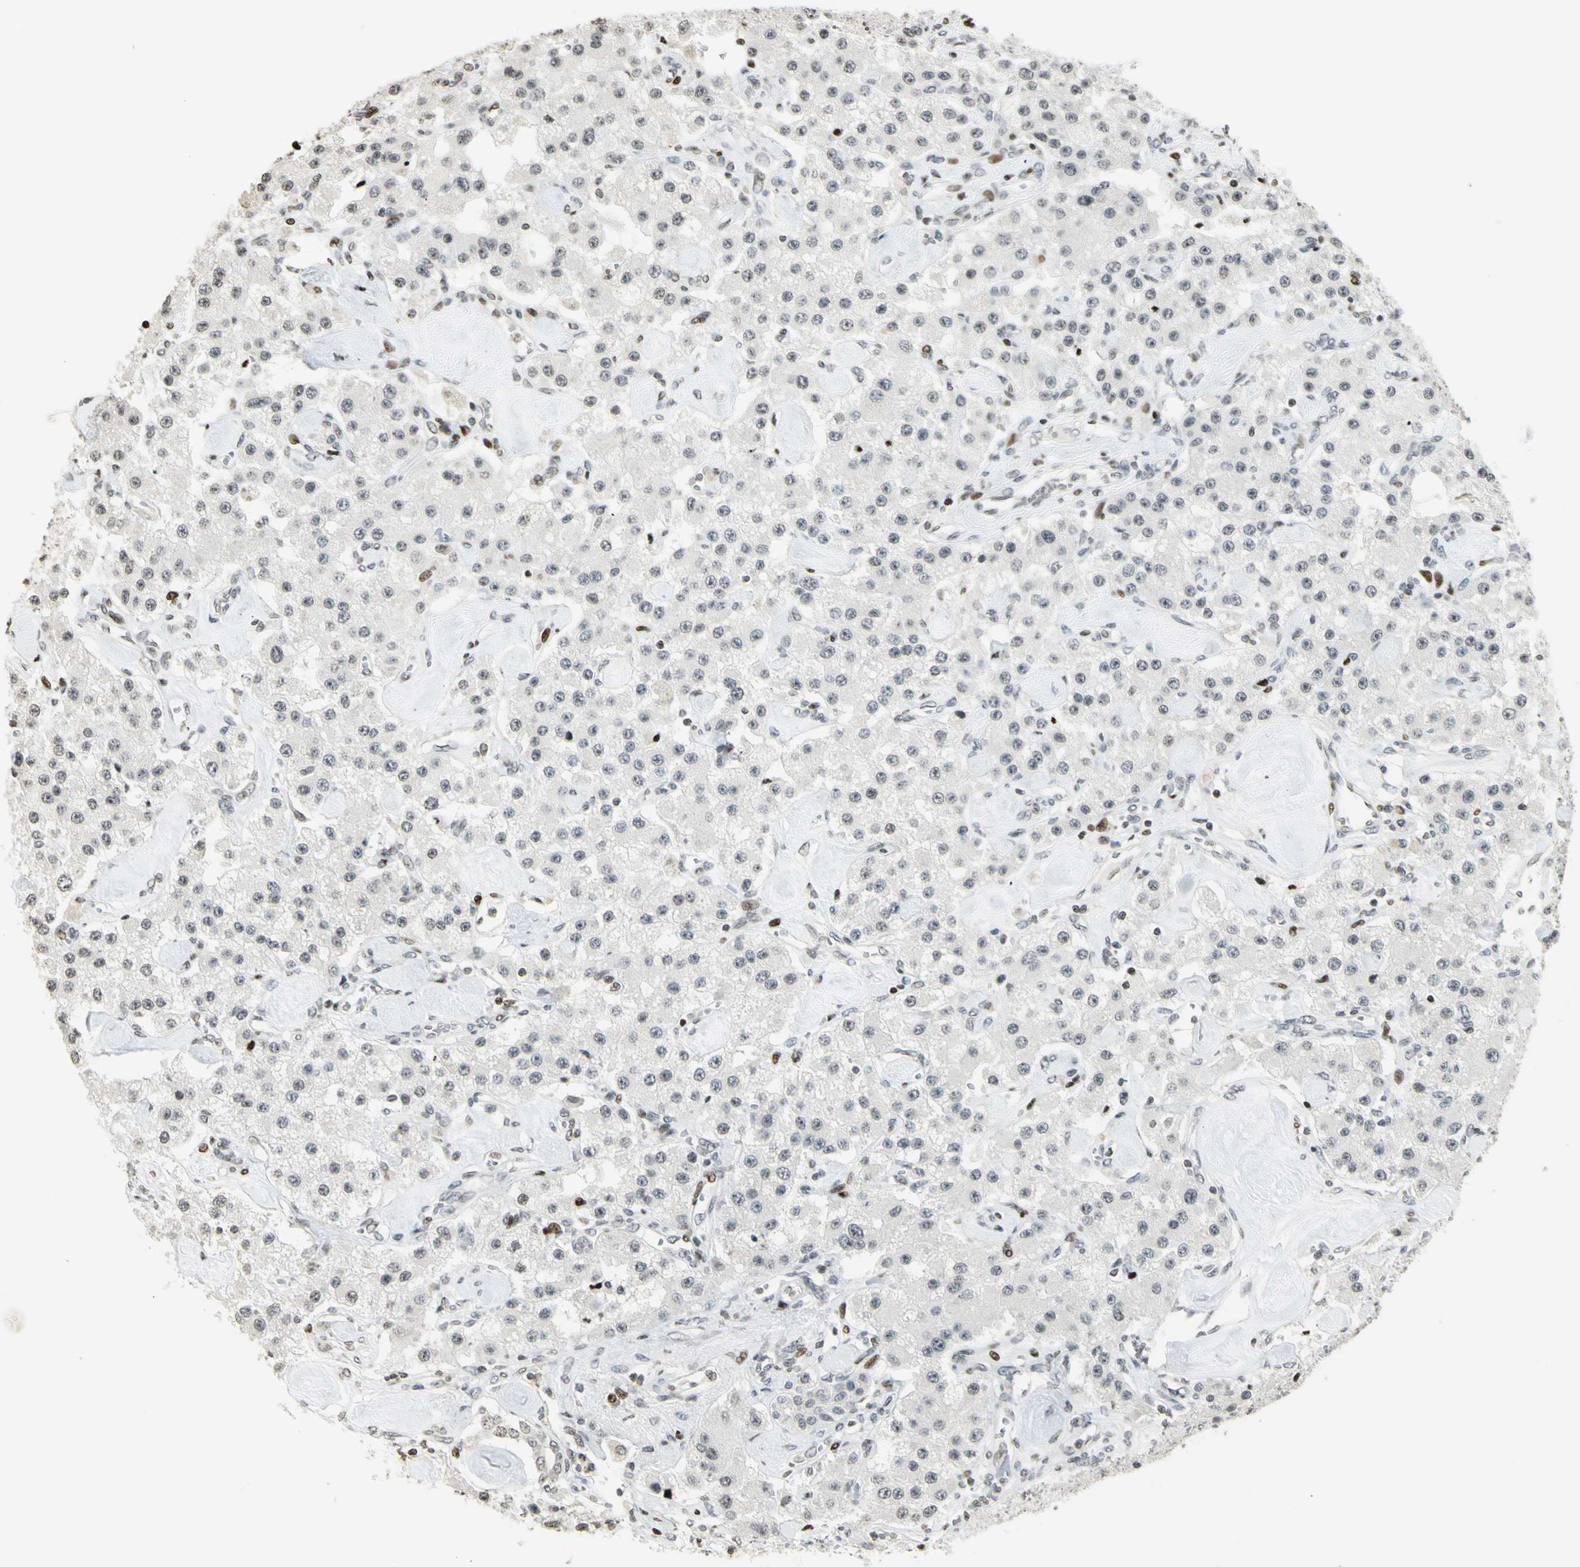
{"staining": {"intensity": "moderate", "quantity": "<25%", "location": "nuclear"}, "tissue": "carcinoid", "cell_type": "Tumor cells", "image_type": "cancer", "snomed": [{"axis": "morphology", "description": "Carcinoid, malignant, NOS"}, {"axis": "topography", "description": "Pancreas"}], "caption": "DAB (3,3'-diaminobenzidine) immunohistochemical staining of human carcinoid exhibits moderate nuclear protein staining in approximately <25% of tumor cells.", "gene": "KDM1A", "patient": {"sex": "male", "age": 41}}